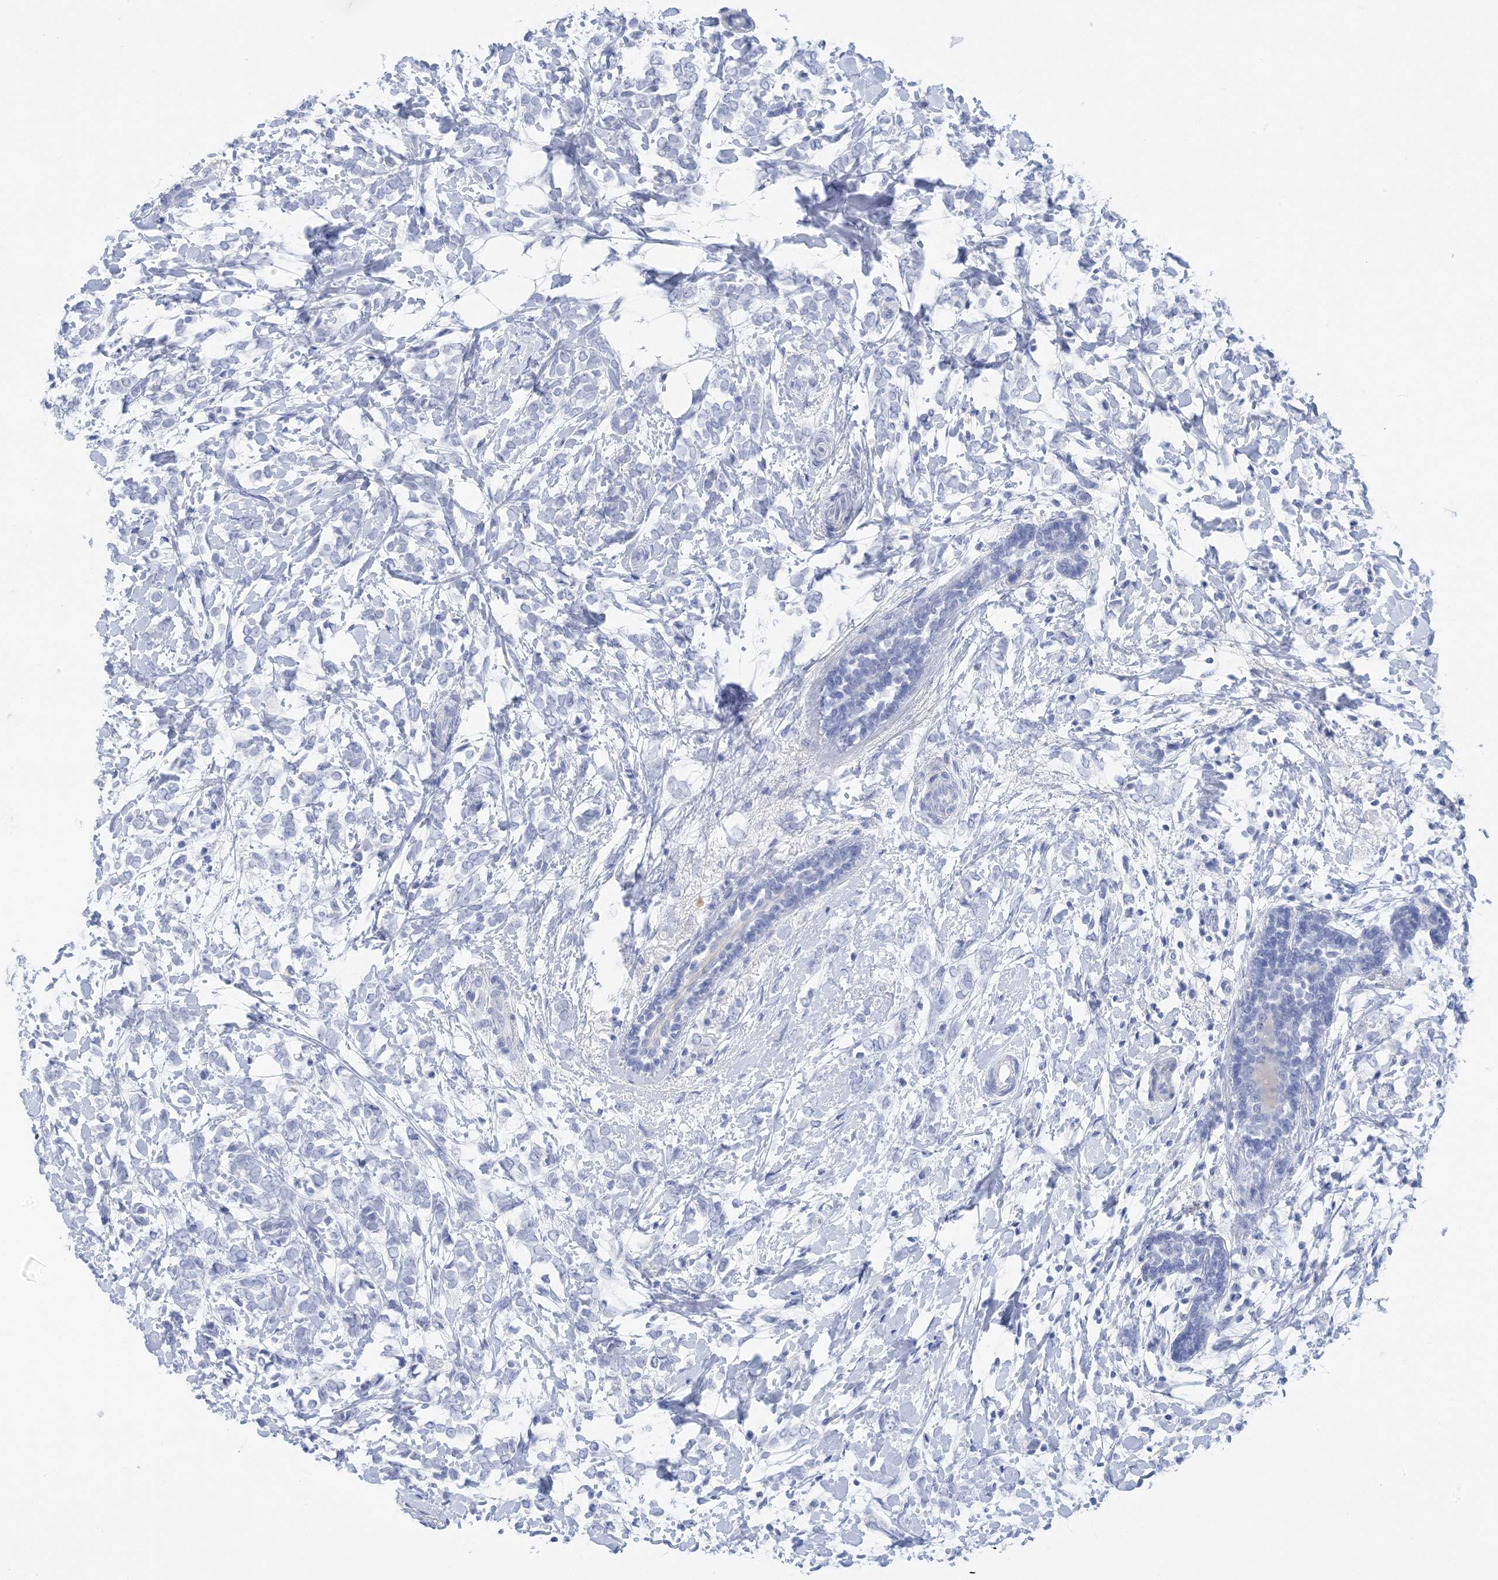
{"staining": {"intensity": "negative", "quantity": "none", "location": "none"}, "tissue": "breast cancer", "cell_type": "Tumor cells", "image_type": "cancer", "snomed": [{"axis": "morphology", "description": "Normal tissue, NOS"}, {"axis": "morphology", "description": "Lobular carcinoma"}, {"axis": "topography", "description": "Breast"}], "caption": "Immunohistochemistry histopathology image of breast lobular carcinoma stained for a protein (brown), which demonstrates no positivity in tumor cells.", "gene": "SH3YL1", "patient": {"sex": "female", "age": 47}}